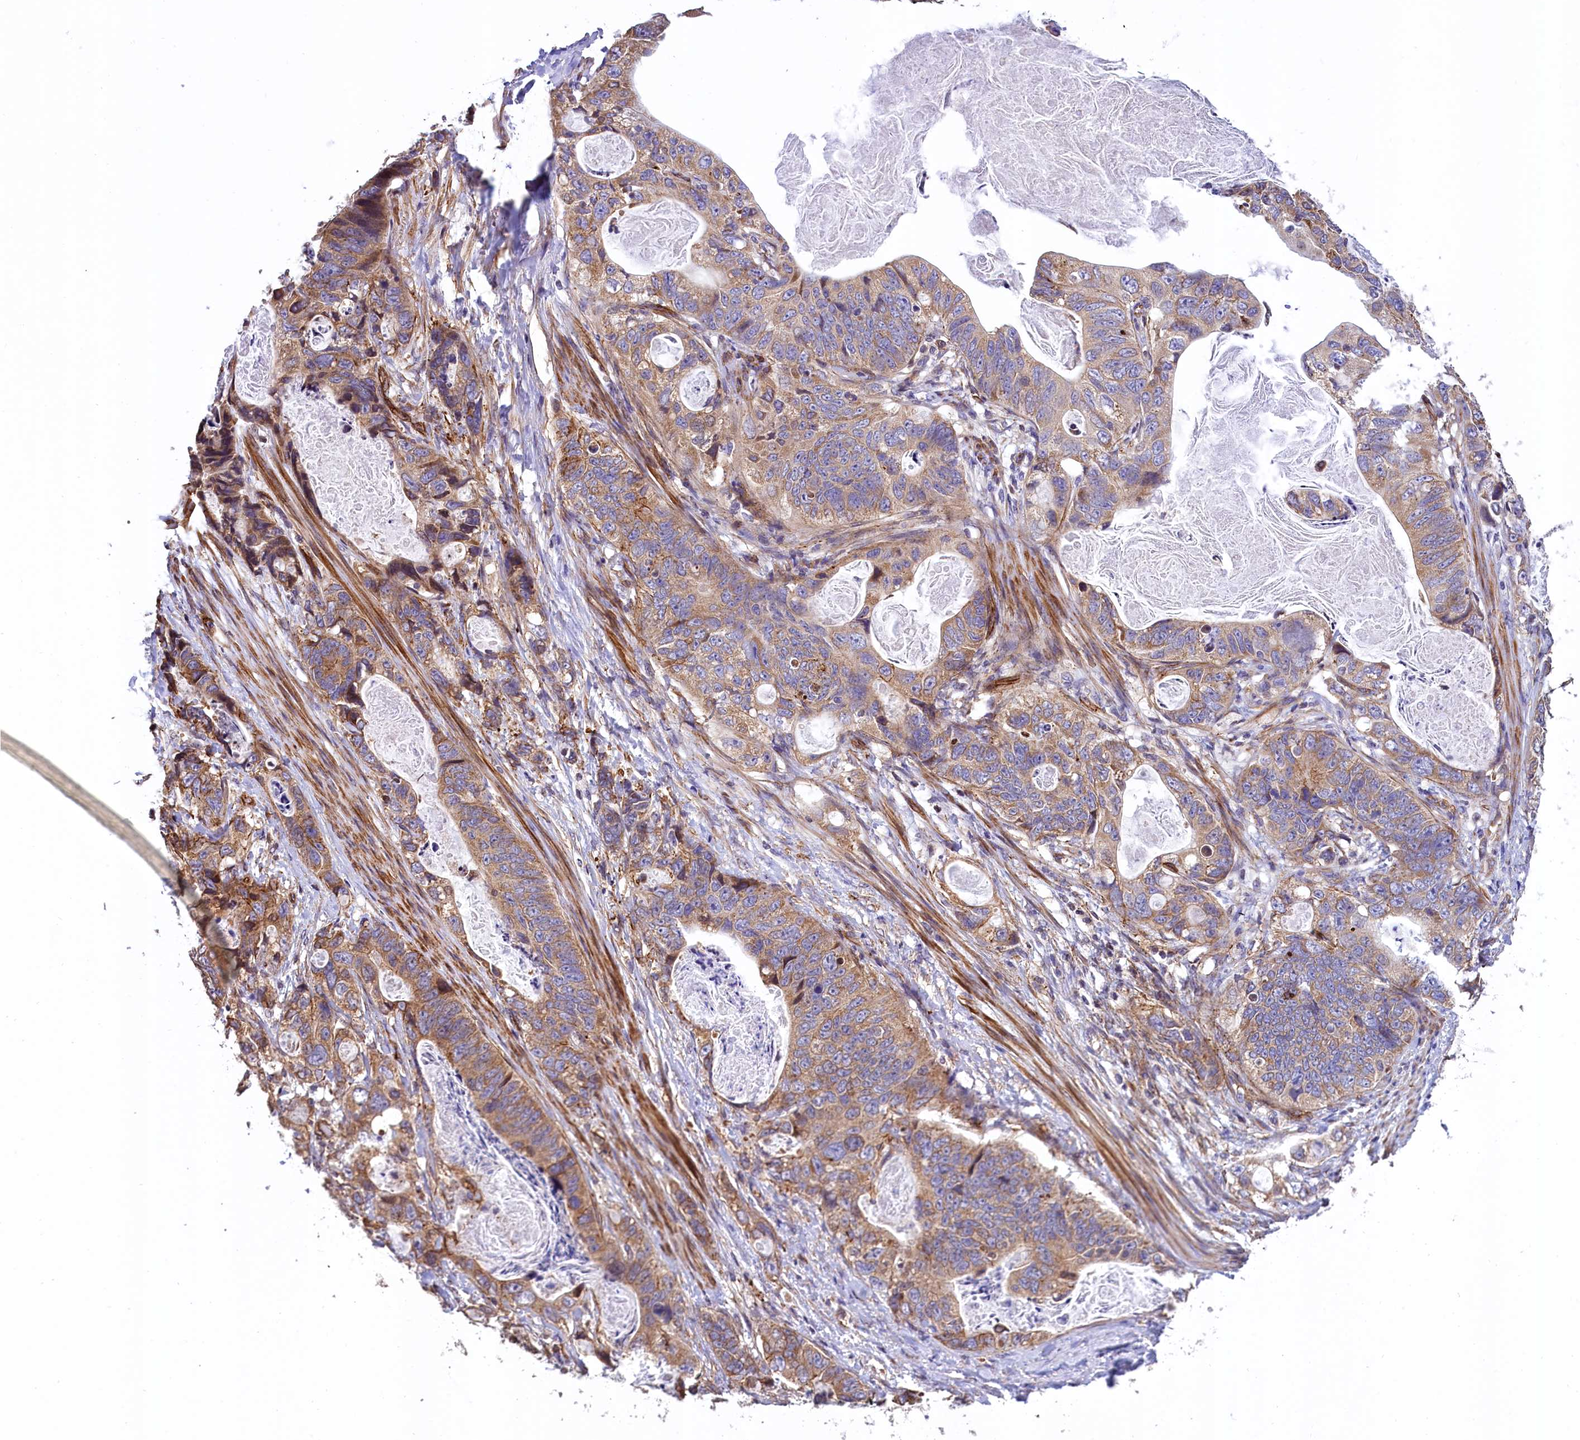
{"staining": {"intensity": "moderate", "quantity": ">75%", "location": "cytoplasmic/membranous"}, "tissue": "stomach cancer", "cell_type": "Tumor cells", "image_type": "cancer", "snomed": [{"axis": "morphology", "description": "Normal tissue, NOS"}, {"axis": "morphology", "description": "Adenocarcinoma, NOS"}, {"axis": "topography", "description": "Stomach"}], "caption": "A medium amount of moderate cytoplasmic/membranous staining is appreciated in about >75% of tumor cells in stomach adenocarcinoma tissue. (DAB = brown stain, brightfield microscopy at high magnification).", "gene": "ZNF2", "patient": {"sex": "female", "age": 89}}